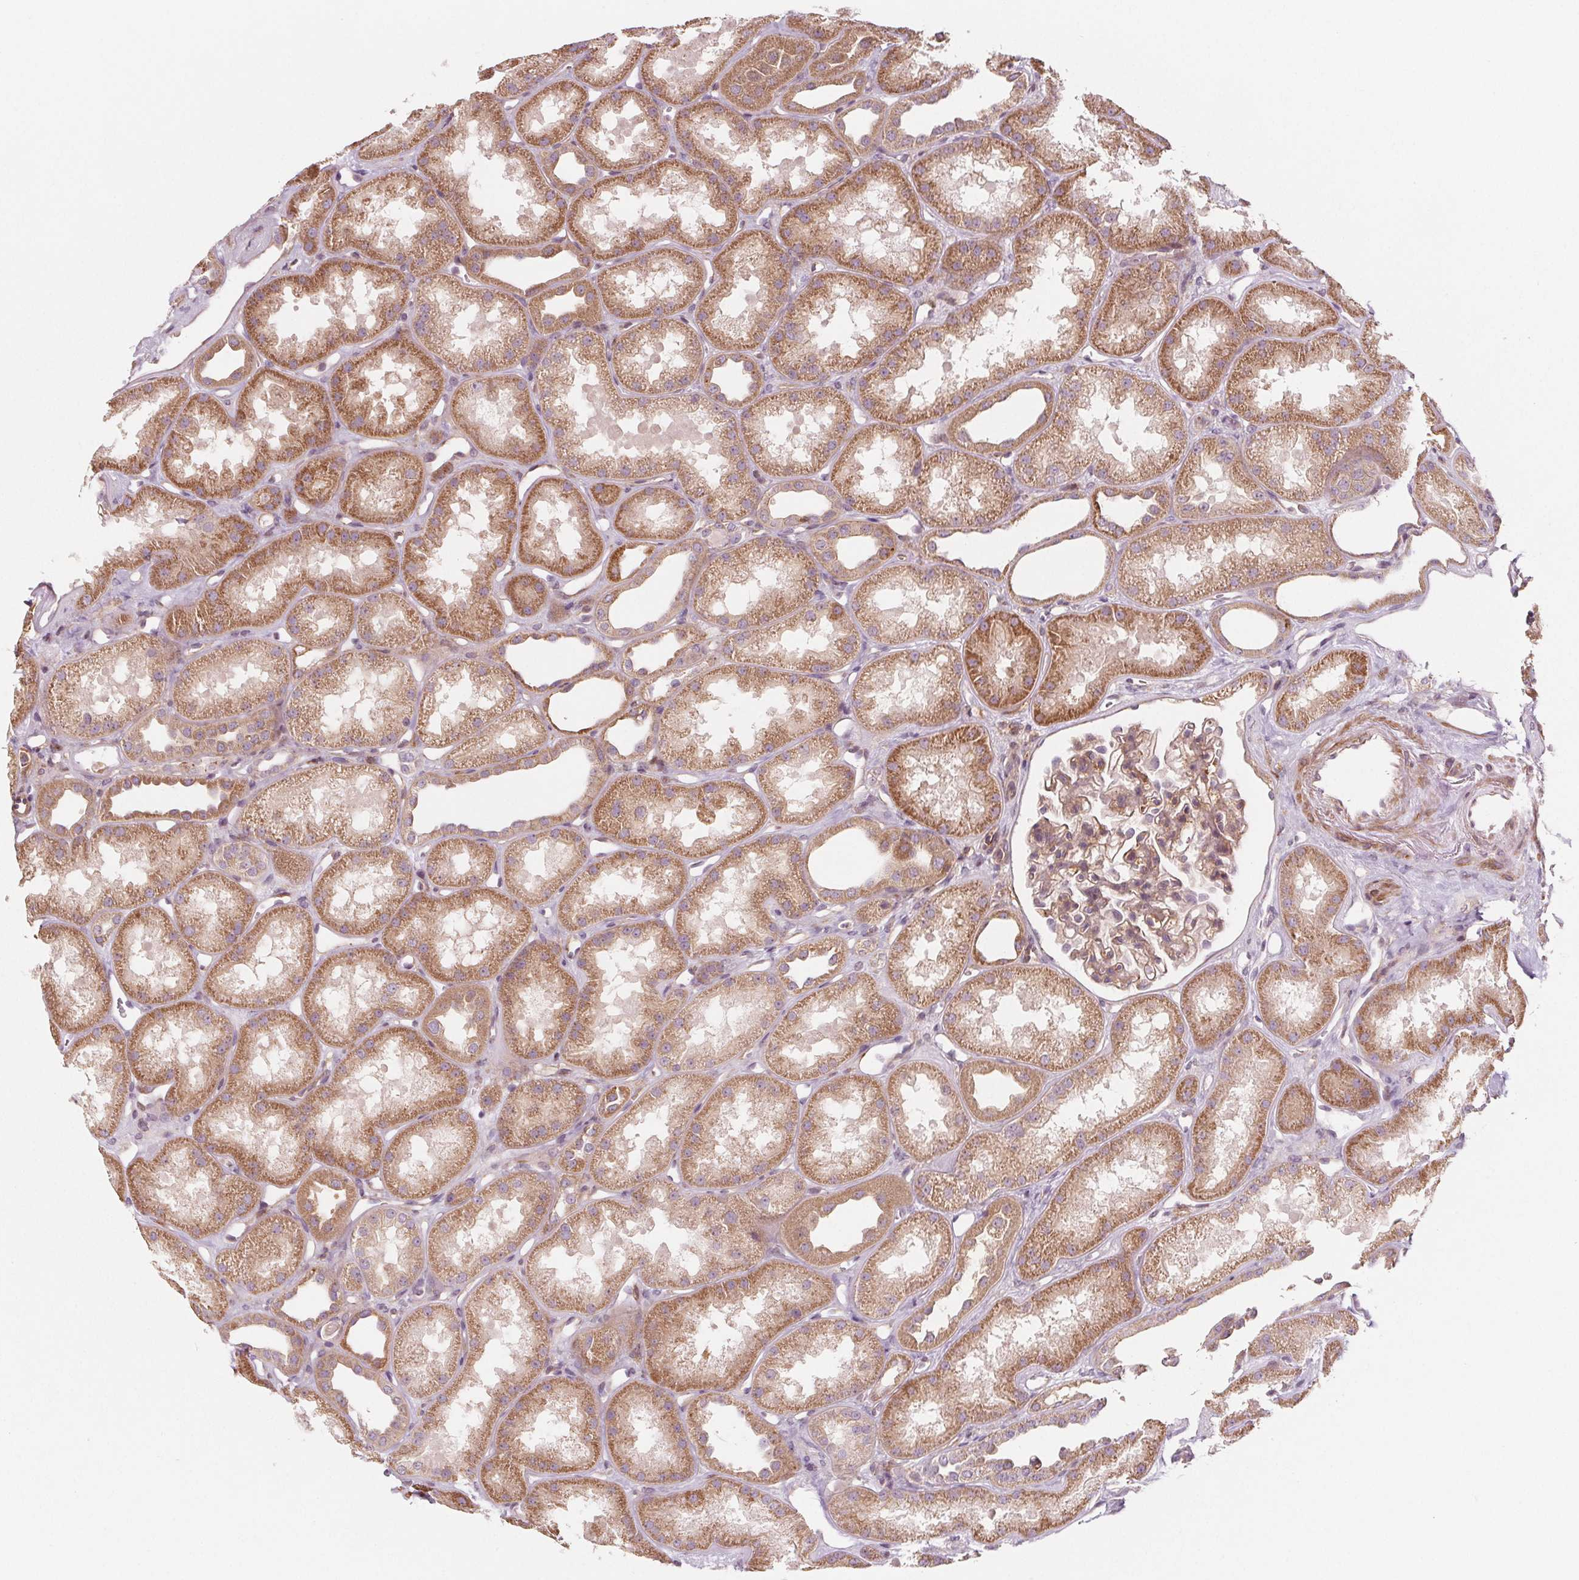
{"staining": {"intensity": "moderate", "quantity": "25%-75%", "location": "cytoplasmic/membranous"}, "tissue": "kidney", "cell_type": "Cells in glomeruli", "image_type": "normal", "snomed": [{"axis": "morphology", "description": "Normal tissue, NOS"}, {"axis": "topography", "description": "Kidney"}], "caption": "Immunohistochemical staining of normal kidney reveals medium levels of moderate cytoplasmic/membranous expression in about 25%-75% of cells in glomeruli. The protein is stained brown, and the nuclei are stained in blue (DAB IHC with brightfield microscopy, high magnification).", "gene": "ADAM33", "patient": {"sex": "male", "age": 61}}